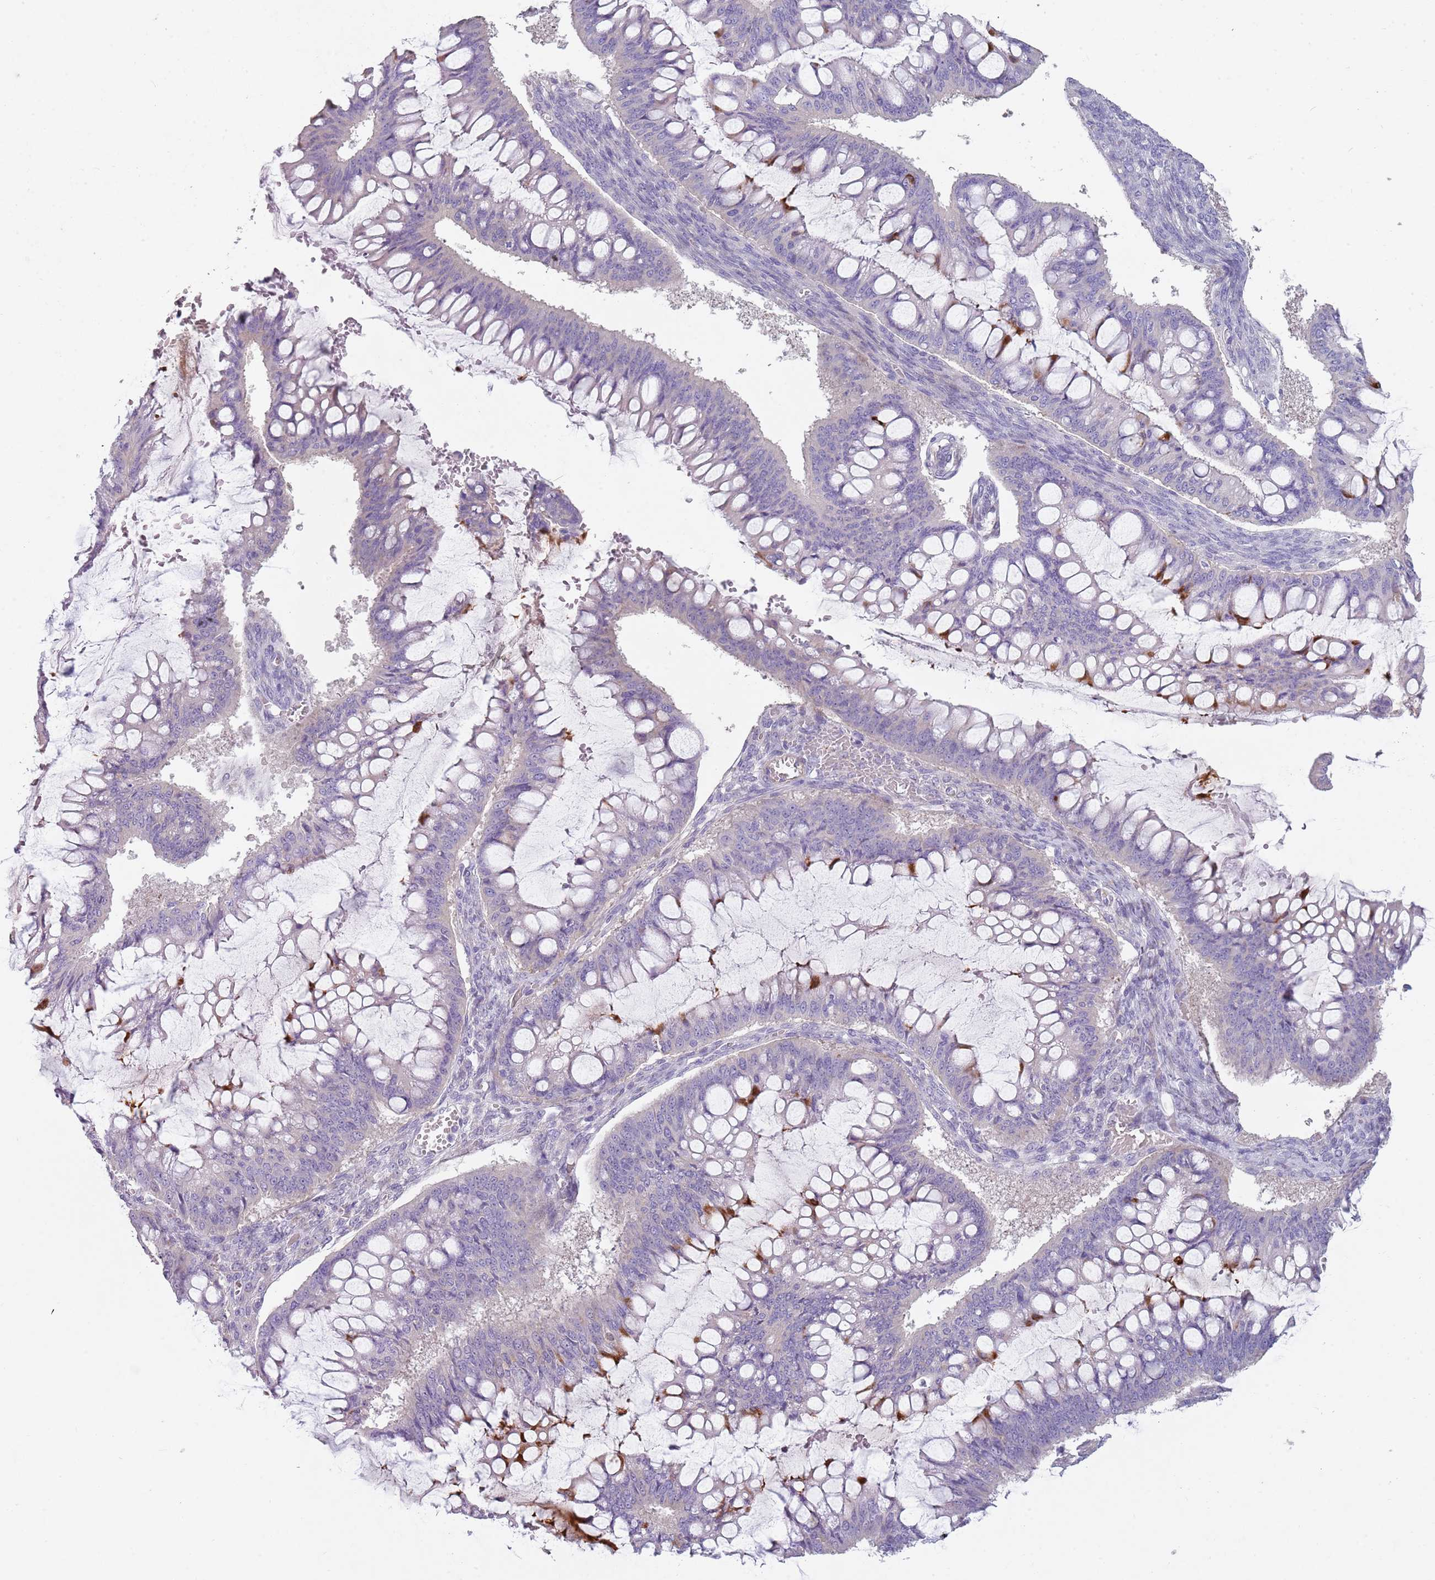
{"staining": {"intensity": "negative", "quantity": "none", "location": "none"}, "tissue": "ovarian cancer", "cell_type": "Tumor cells", "image_type": "cancer", "snomed": [{"axis": "morphology", "description": "Cystadenocarcinoma, mucinous, NOS"}, {"axis": "topography", "description": "Ovary"}], "caption": "Mucinous cystadenocarcinoma (ovarian) stained for a protein using immunohistochemistry (IHC) shows no positivity tumor cells.", "gene": "ZNF583", "patient": {"sex": "female", "age": 73}}